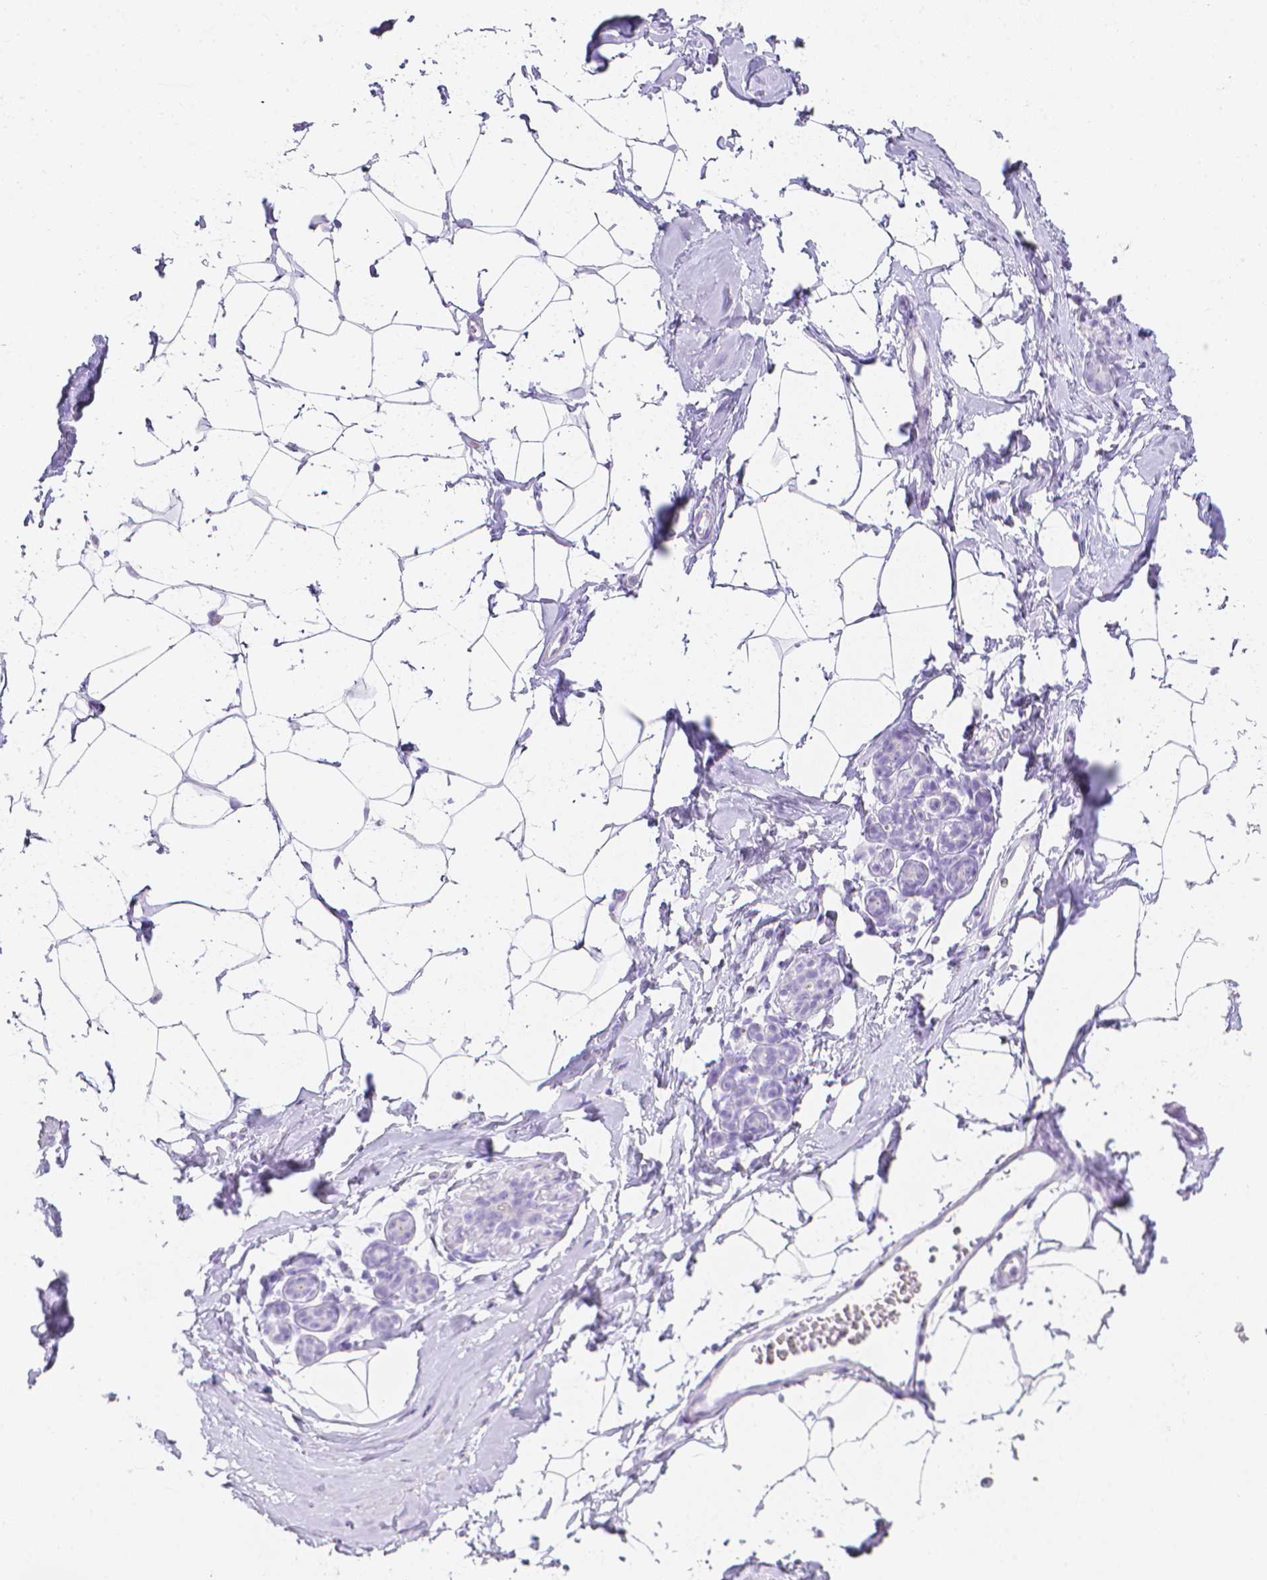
{"staining": {"intensity": "negative", "quantity": "none", "location": "none"}, "tissue": "breast", "cell_type": "Adipocytes", "image_type": "normal", "snomed": [{"axis": "morphology", "description": "Normal tissue, NOS"}, {"axis": "topography", "description": "Breast"}], "caption": "Histopathology image shows no protein staining in adipocytes of unremarkable breast.", "gene": "LGALS4", "patient": {"sex": "female", "age": 32}}